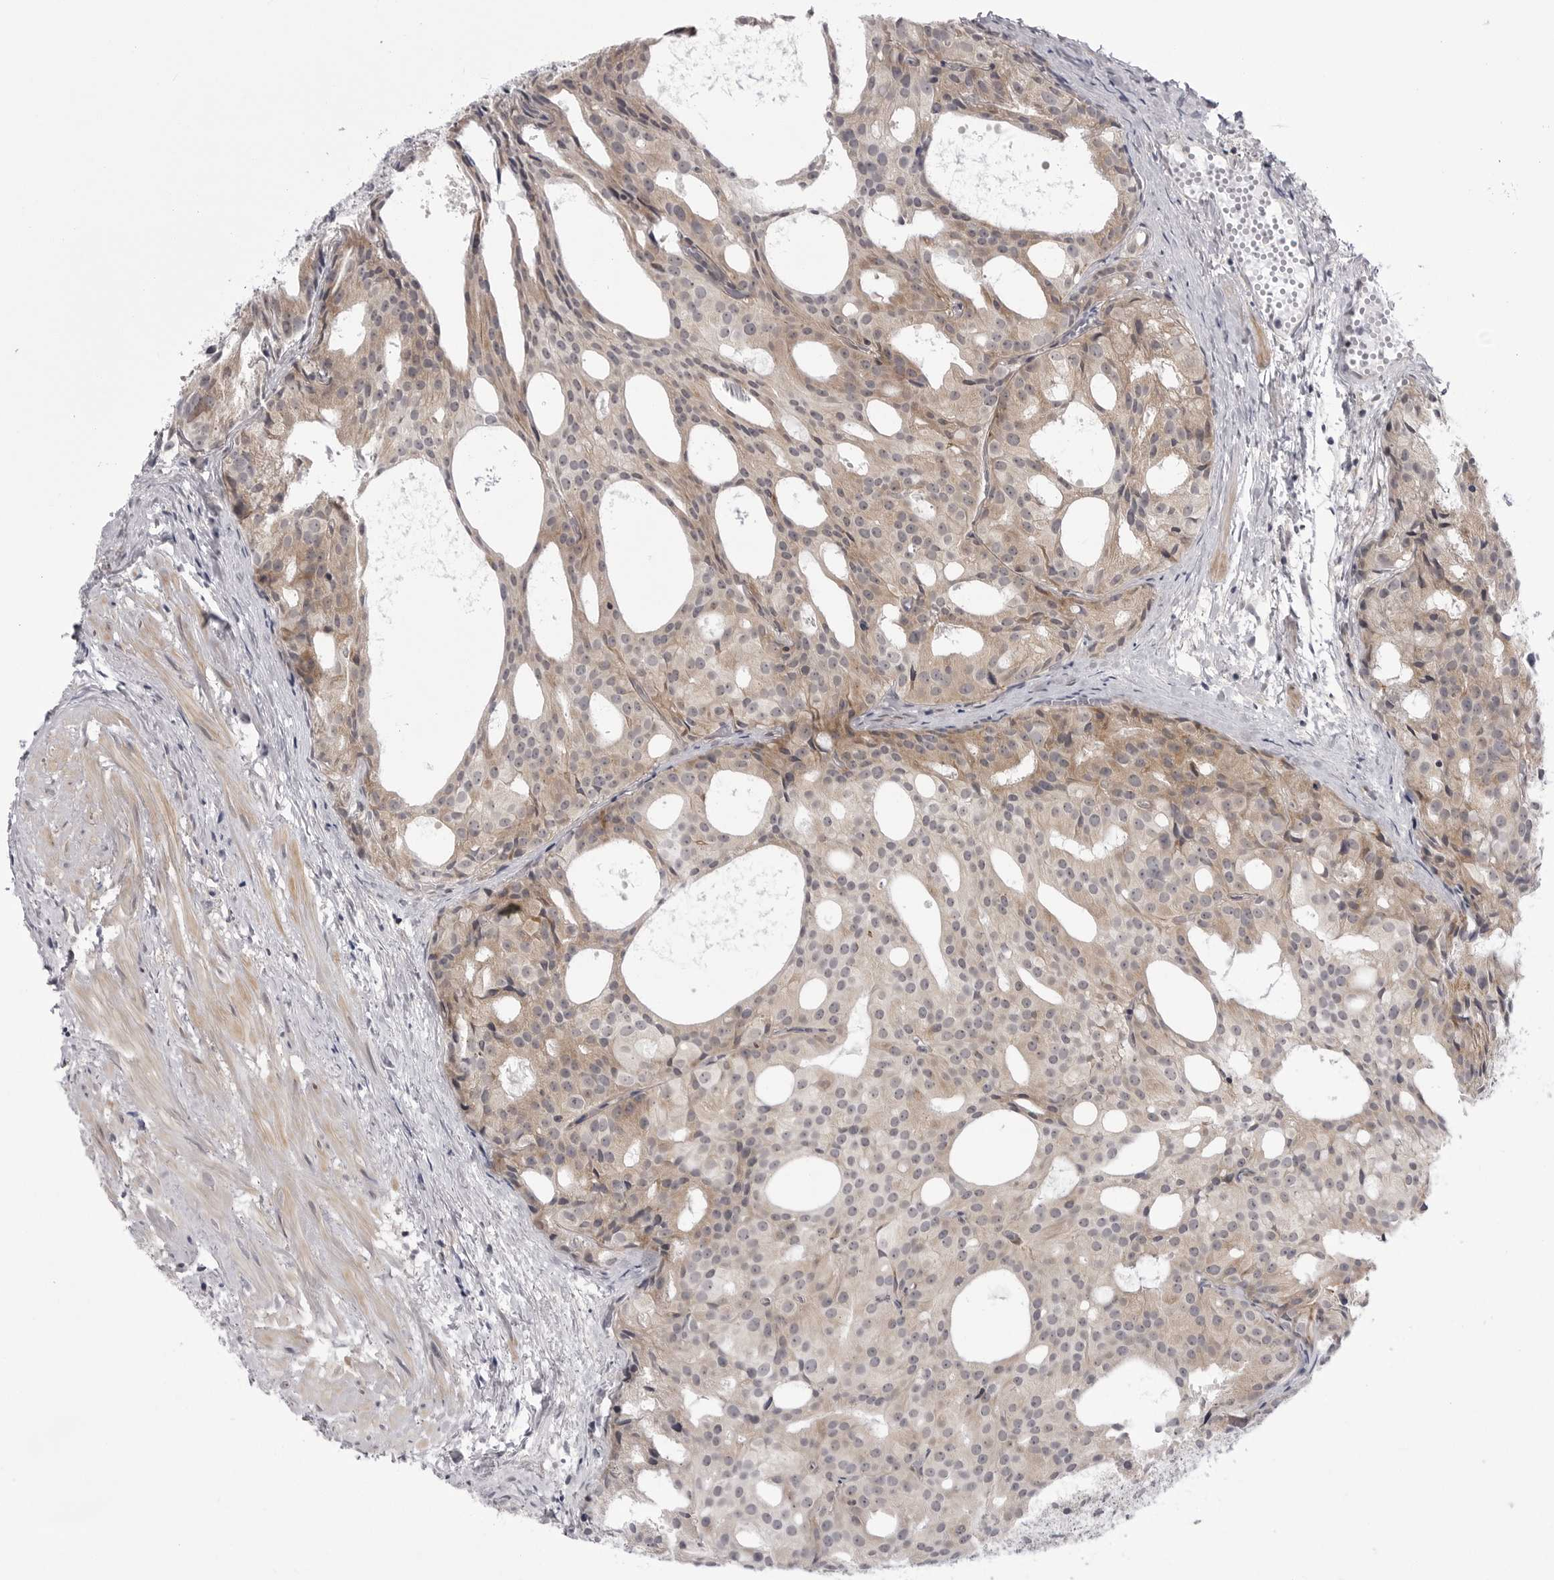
{"staining": {"intensity": "weak", "quantity": "25%-75%", "location": "cytoplasmic/membranous"}, "tissue": "prostate cancer", "cell_type": "Tumor cells", "image_type": "cancer", "snomed": [{"axis": "morphology", "description": "Adenocarcinoma, Low grade"}, {"axis": "topography", "description": "Prostate"}], "caption": "Immunohistochemical staining of prostate cancer exhibits low levels of weak cytoplasmic/membranous protein positivity in about 25%-75% of tumor cells.", "gene": "CCDC18", "patient": {"sex": "male", "age": 88}}